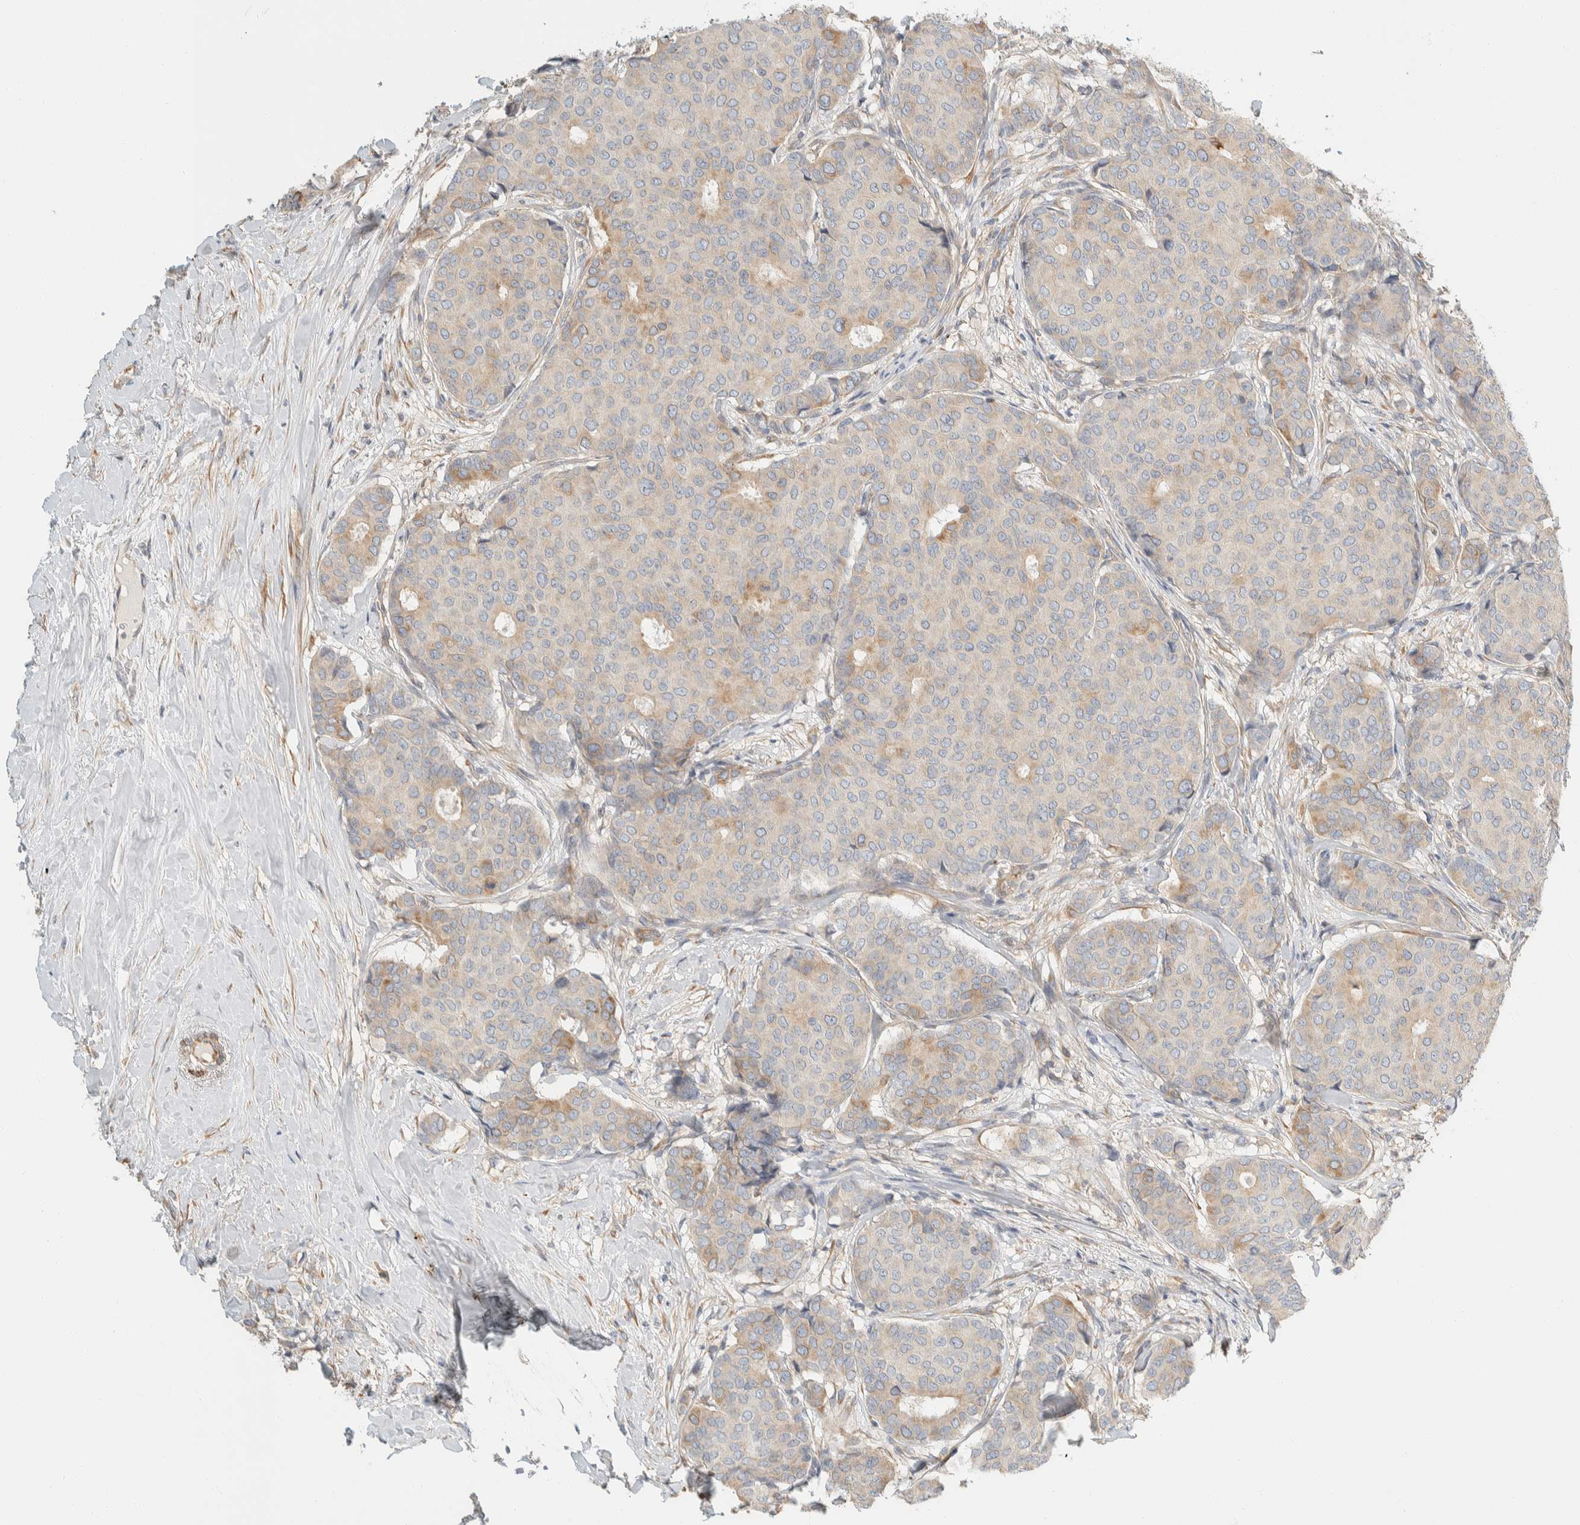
{"staining": {"intensity": "weak", "quantity": "<25%", "location": "cytoplasmic/membranous"}, "tissue": "breast cancer", "cell_type": "Tumor cells", "image_type": "cancer", "snomed": [{"axis": "morphology", "description": "Duct carcinoma"}, {"axis": "topography", "description": "Breast"}], "caption": "Infiltrating ductal carcinoma (breast) was stained to show a protein in brown. There is no significant positivity in tumor cells.", "gene": "CDR2", "patient": {"sex": "female", "age": 75}}